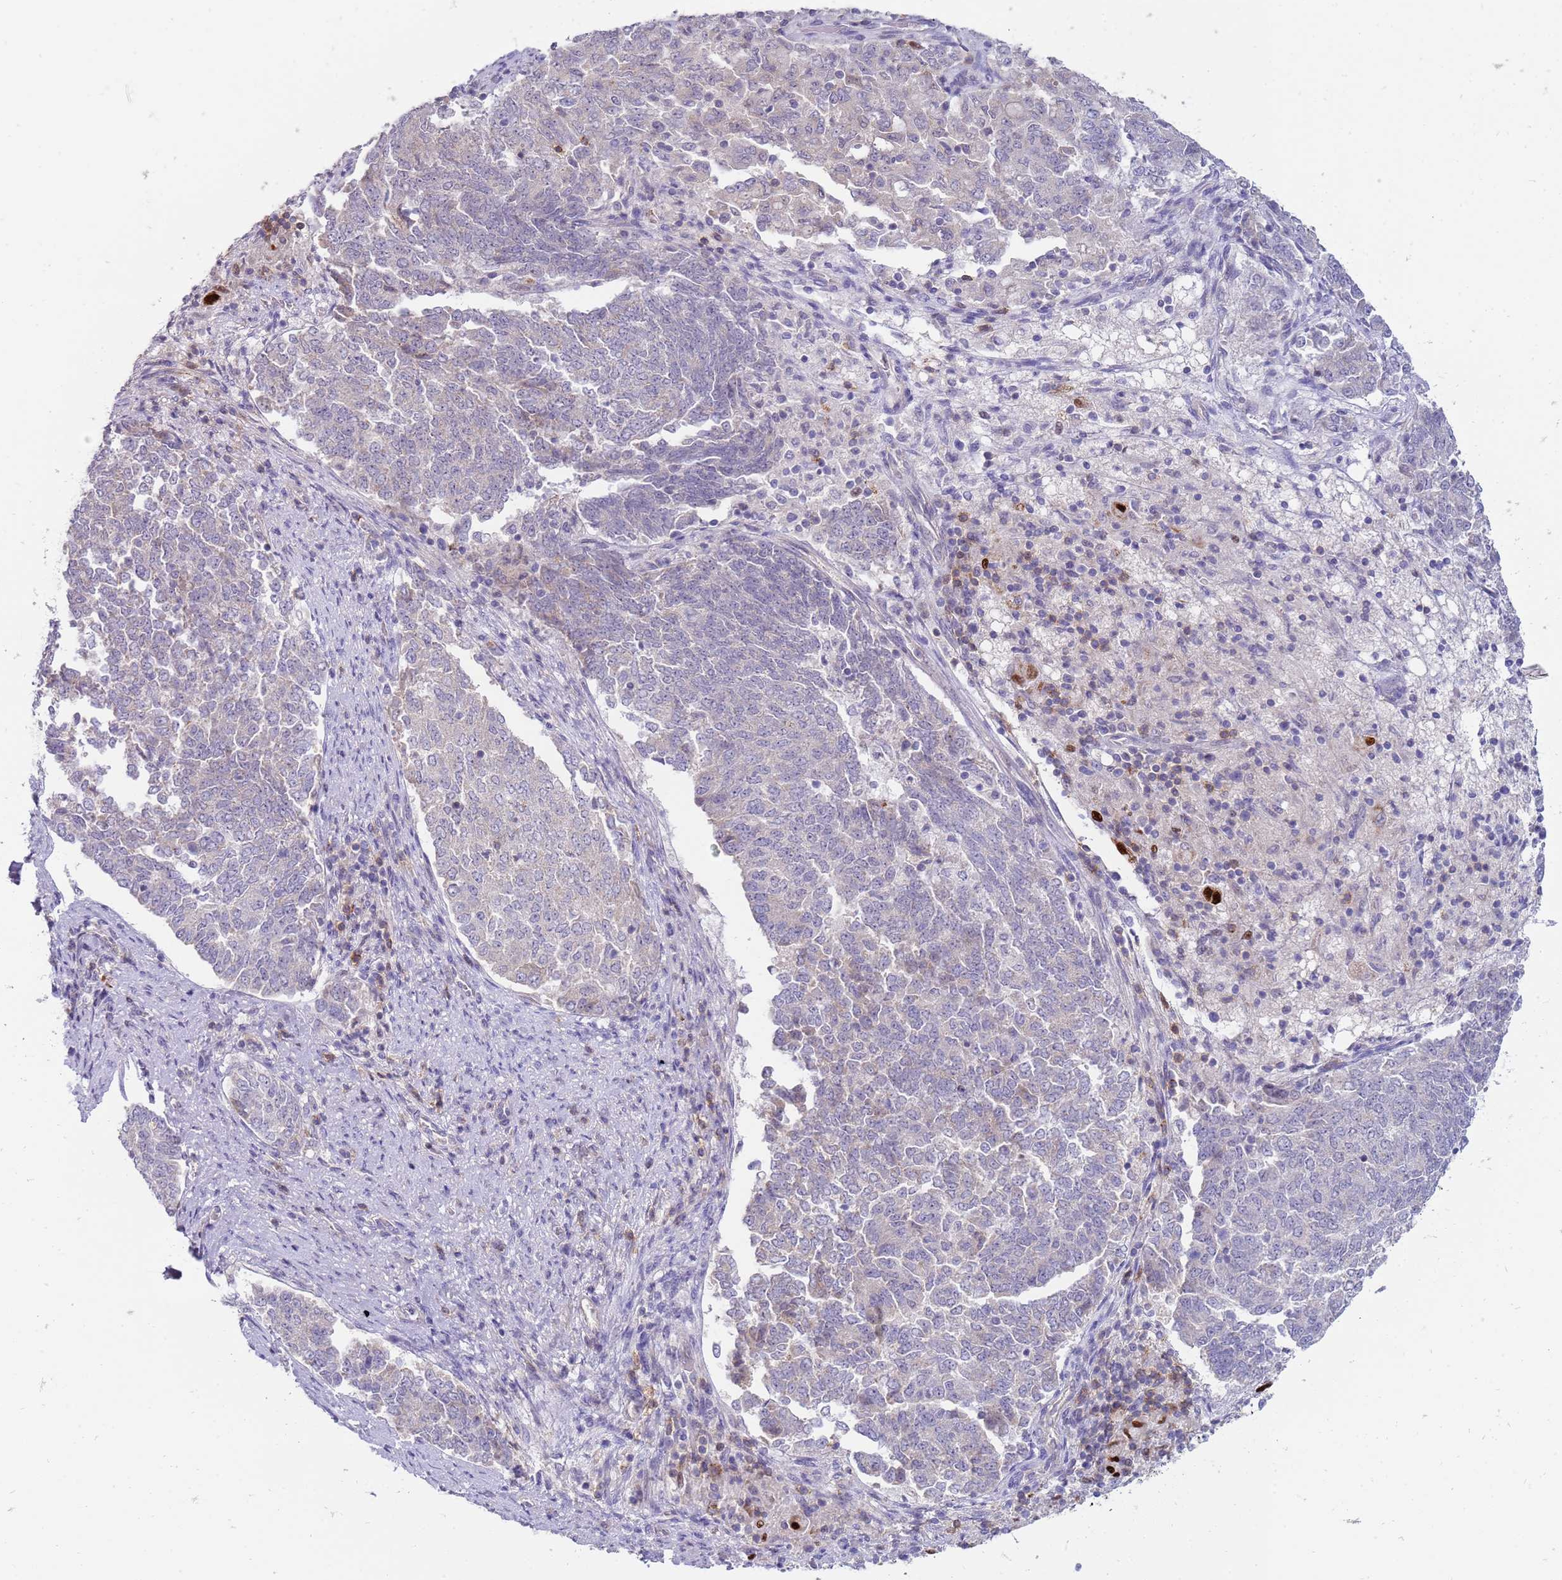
{"staining": {"intensity": "negative", "quantity": "none", "location": "none"}, "tissue": "endometrial cancer", "cell_type": "Tumor cells", "image_type": "cancer", "snomed": [{"axis": "morphology", "description": "Adenocarcinoma, NOS"}, {"axis": "topography", "description": "Endometrium"}], "caption": "High power microscopy micrograph of an IHC photomicrograph of adenocarcinoma (endometrial), revealing no significant expression in tumor cells.", "gene": "STK25", "patient": {"sex": "female", "age": 80}}